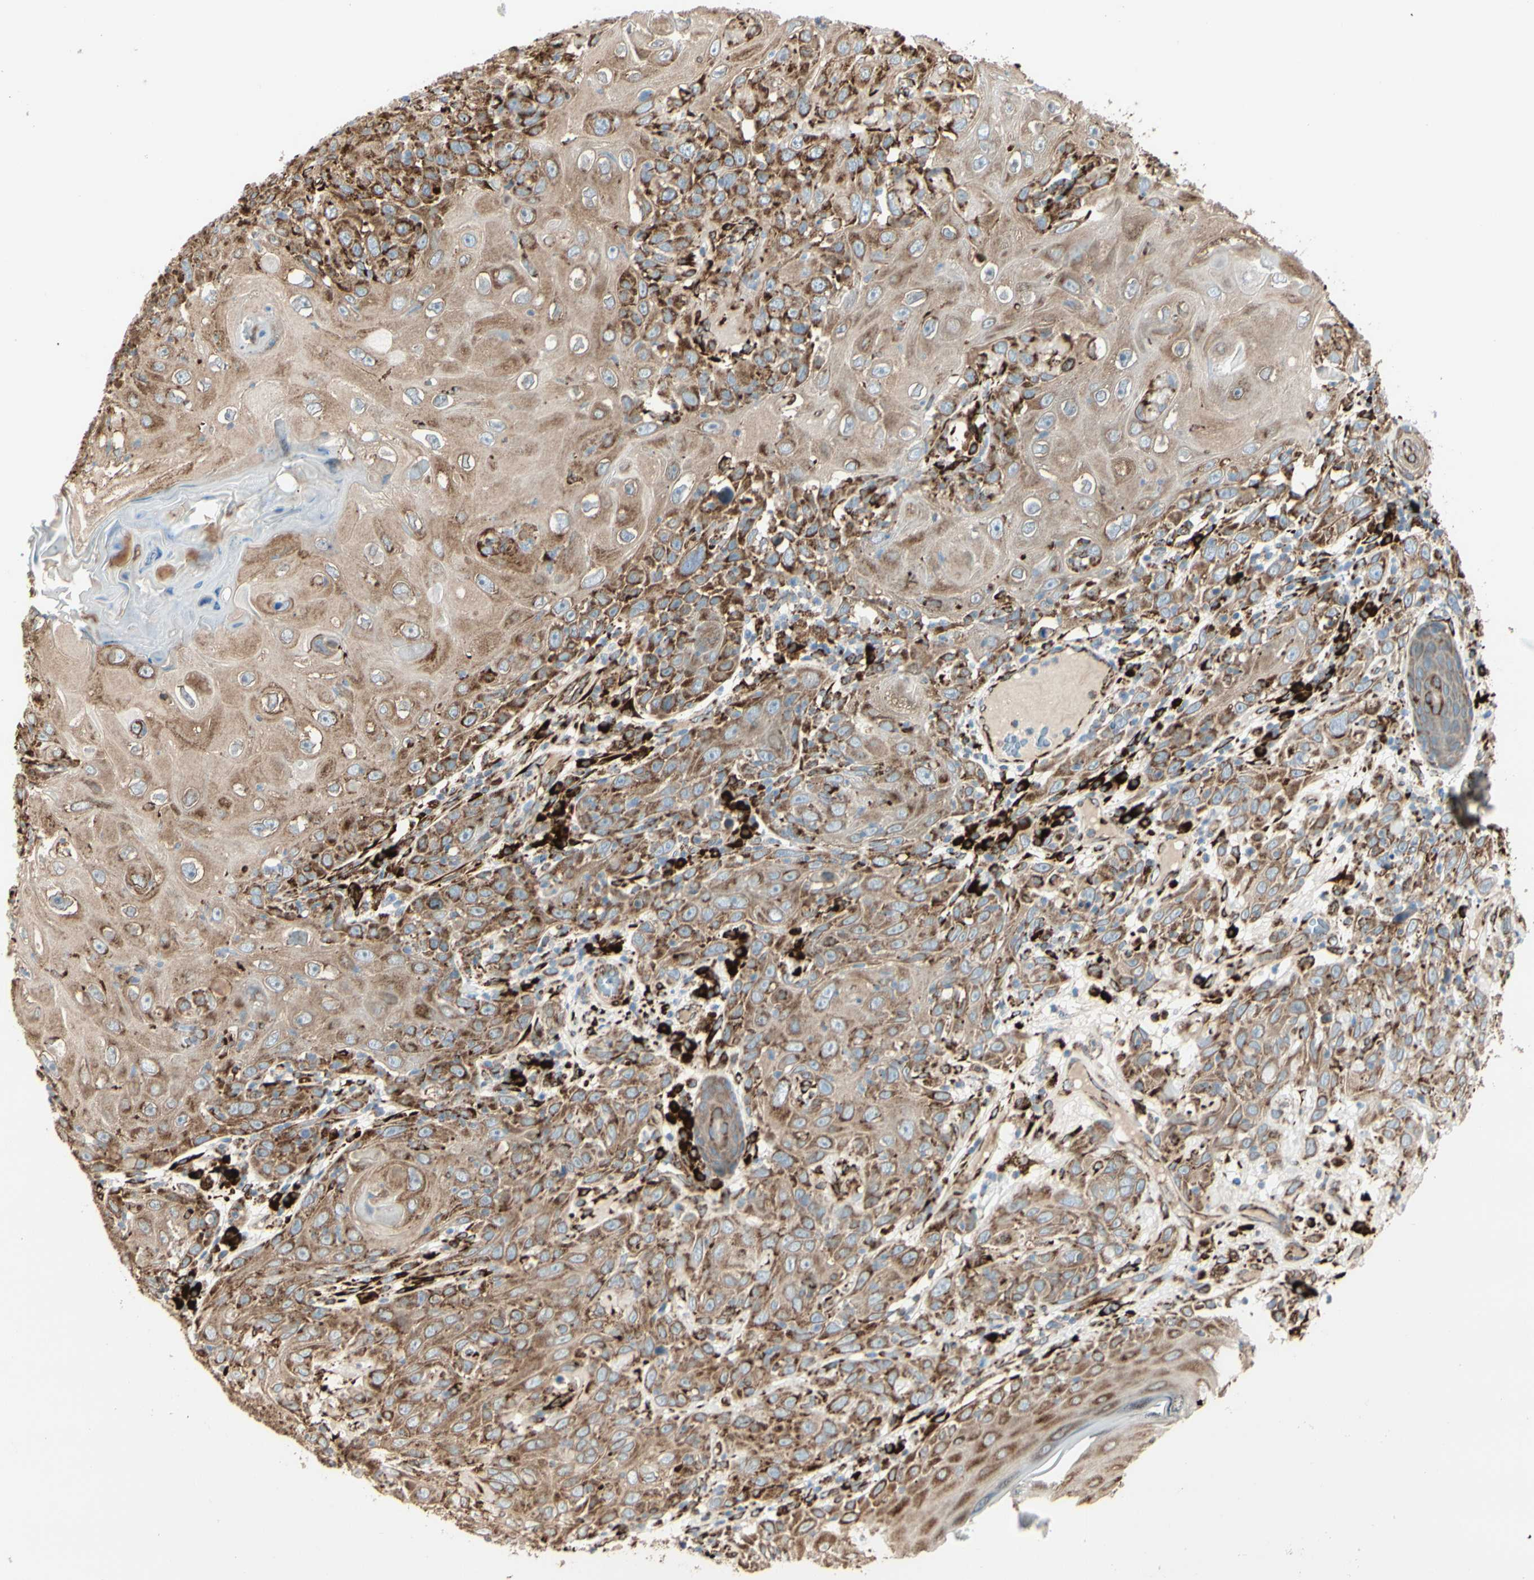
{"staining": {"intensity": "strong", "quantity": ">75%", "location": "cytoplasmic/membranous"}, "tissue": "skin cancer", "cell_type": "Tumor cells", "image_type": "cancer", "snomed": [{"axis": "morphology", "description": "Squamous cell carcinoma, NOS"}, {"axis": "topography", "description": "Skin"}], "caption": "The photomicrograph shows staining of skin cancer, revealing strong cytoplasmic/membranous protein positivity (brown color) within tumor cells.", "gene": "RRBP1", "patient": {"sex": "female", "age": 88}}